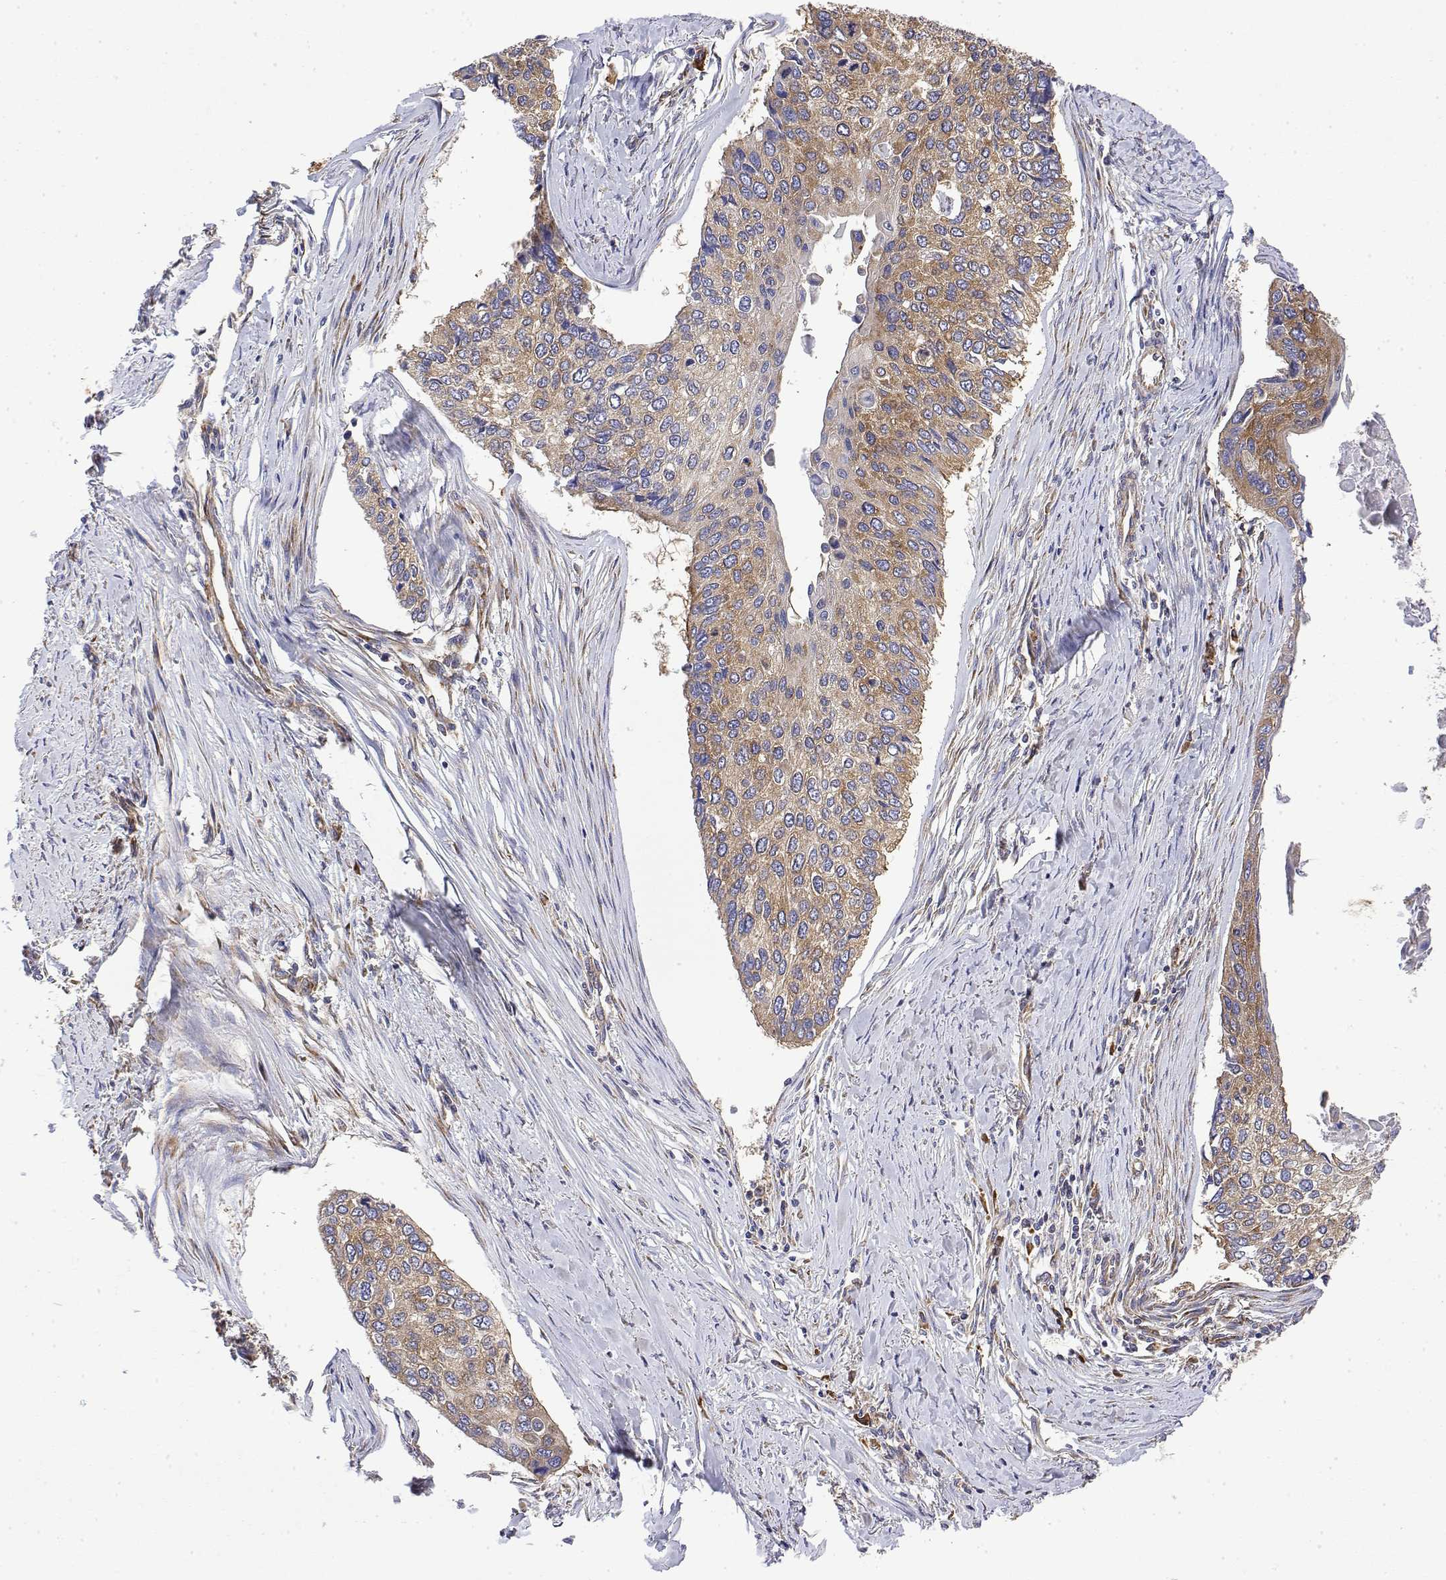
{"staining": {"intensity": "moderate", "quantity": "25%-75%", "location": "cytoplasmic/membranous"}, "tissue": "lung cancer", "cell_type": "Tumor cells", "image_type": "cancer", "snomed": [{"axis": "morphology", "description": "Squamous cell carcinoma, NOS"}, {"axis": "morphology", "description": "Squamous cell carcinoma, metastatic, NOS"}, {"axis": "topography", "description": "Lung"}], "caption": "Immunohistochemical staining of lung cancer (squamous cell carcinoma) shows medium levels of moderate cytoplasmic/membranous positivity in about 25%-75% of tumor cells.", "gene": "EEF1G", "patient": {"sex": "male", "age": 63}}